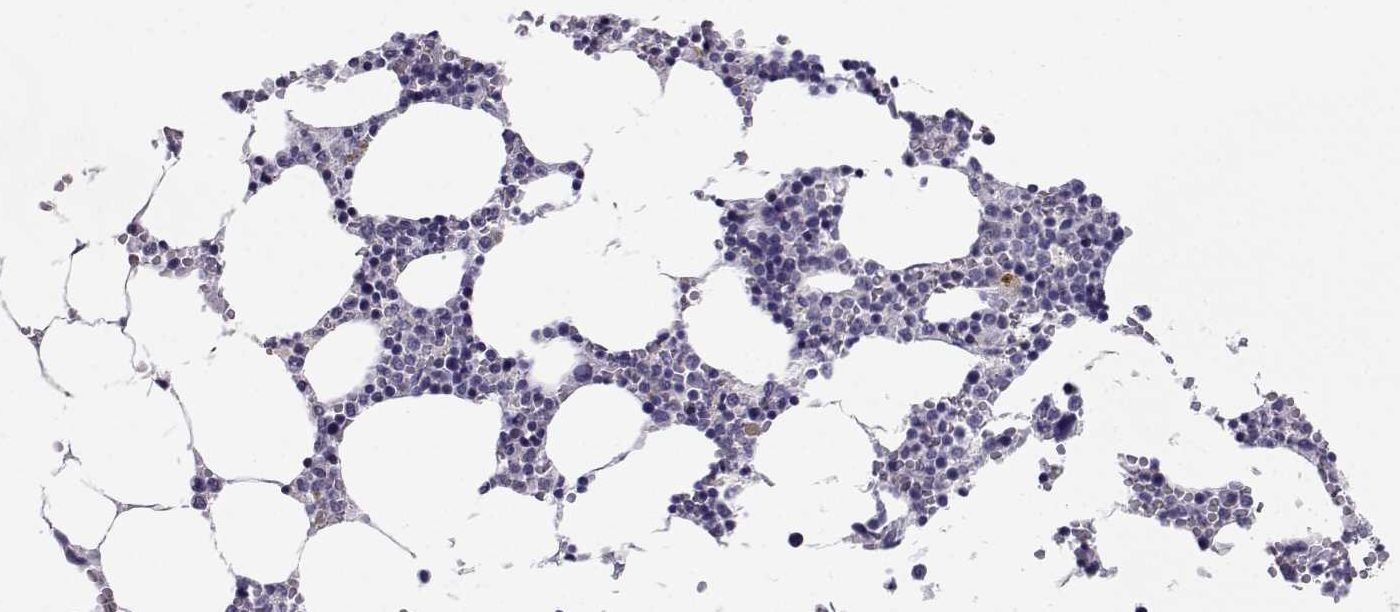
{"staining": {"intensity": "negative", "quantity": "none", "location": "none"}, "tissue": "bone marrow", "cell_type": "Hematopoietic cells", "image_type": "normal", "snomed": [{"axis": "morphology", "description": "Normal tissue, NOS"}, {"axis": "topography", "description": "Bone marrow"}], "caption": "Hematopoietic cells show no significant protein positivity in normal bone marrow.", "gene": "SLC6A3", "patient": {"sex": "female", "age": 64}}